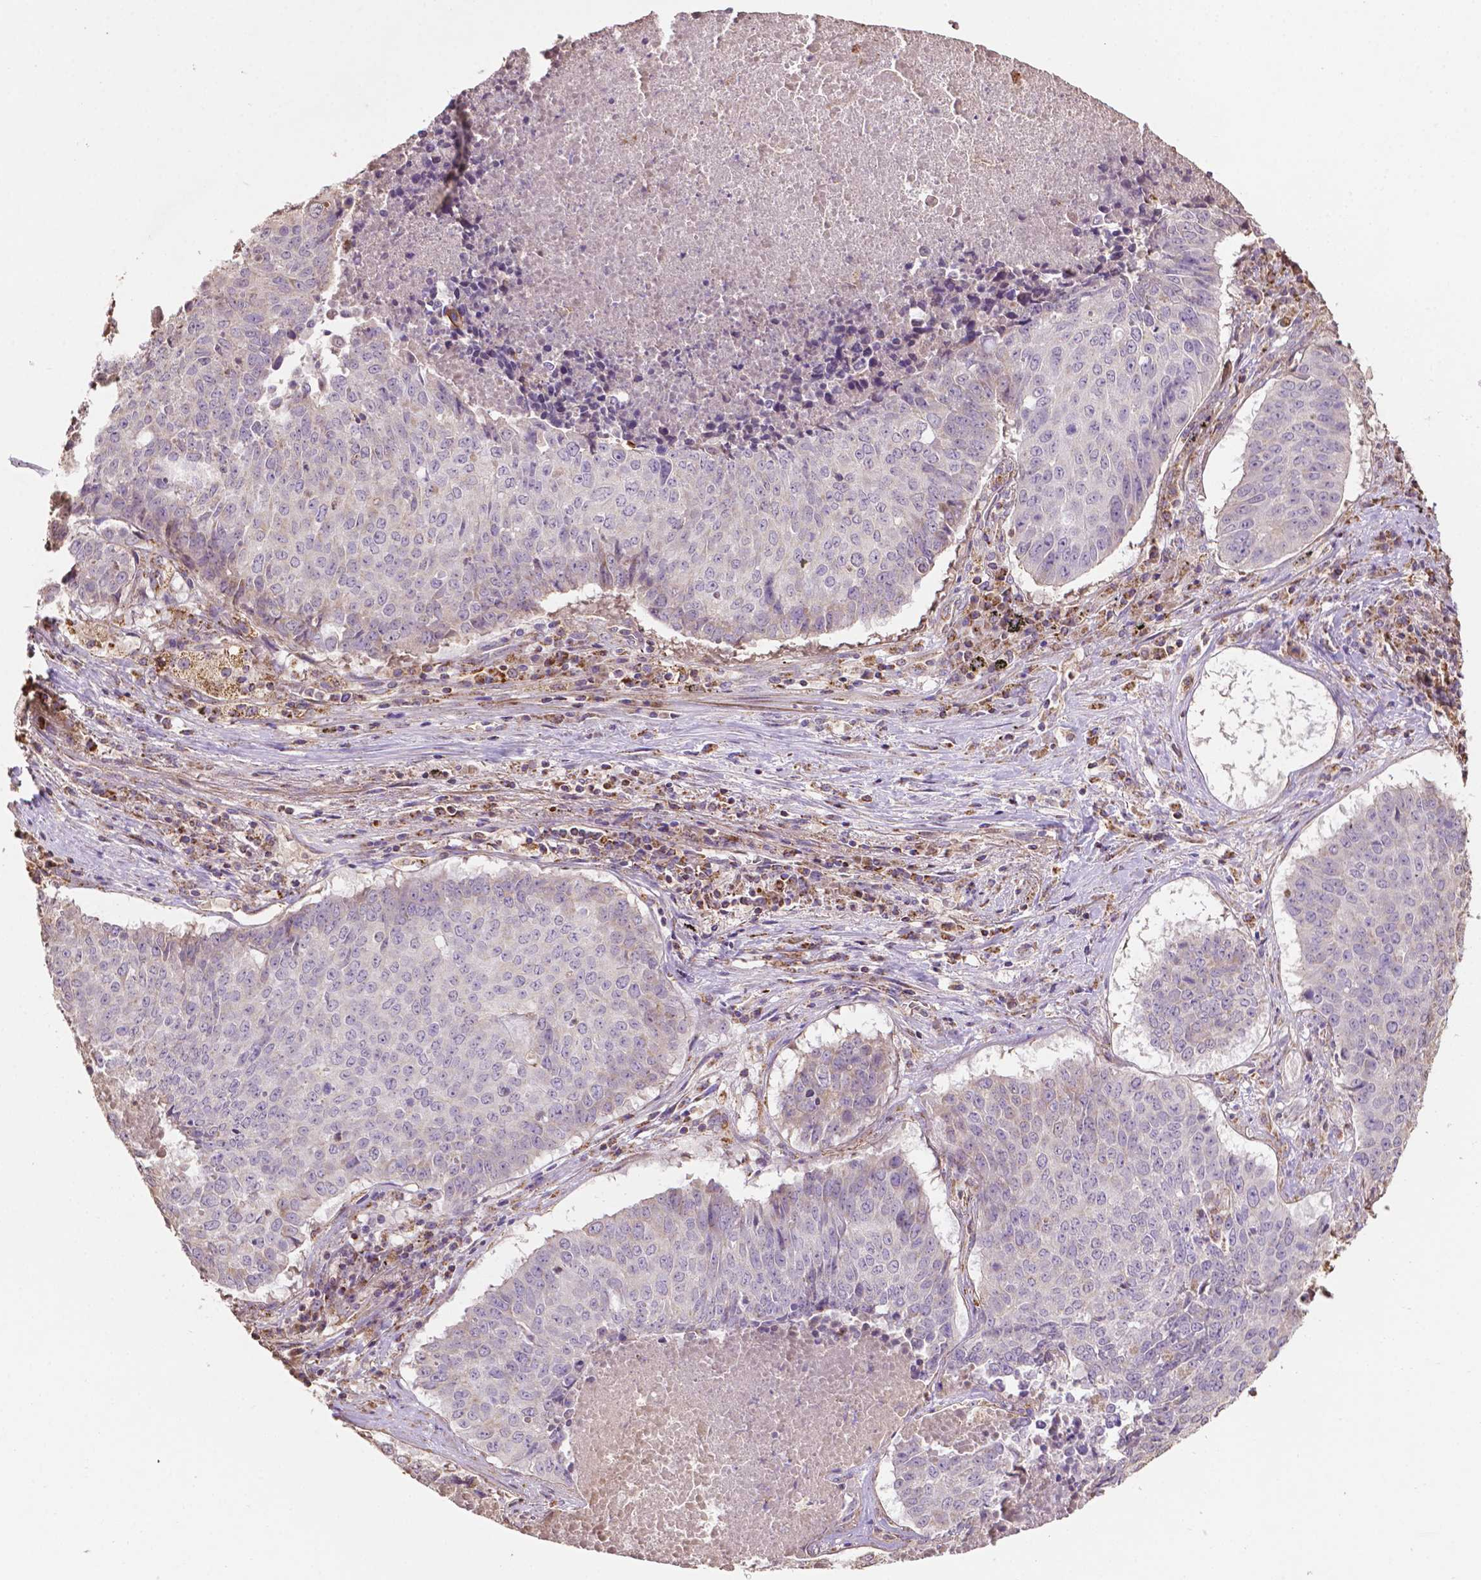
{"staining": {"intensity": "negative", "quantity": "none", "location": "none"}, "tissue": "lung cancer", "cell_type": "Tumor cells", "image_type": "cancer", "snomed": [{"axis": "morphology", "description": "Normal tissue, NOS"}, {"axis": "morphology", "description": "Squamous cell carcinoma, NOS"}, {"axis": "topography", "description": "Bronchus"}, {"axis": "topography", "description": "Lung"}], "caption": "Lung cancer stained for a protein using immunohistochemistry exhibits no staining tumor cells.", "gene": "LRR1", "patient": {"sex": "male", "age": 64}}